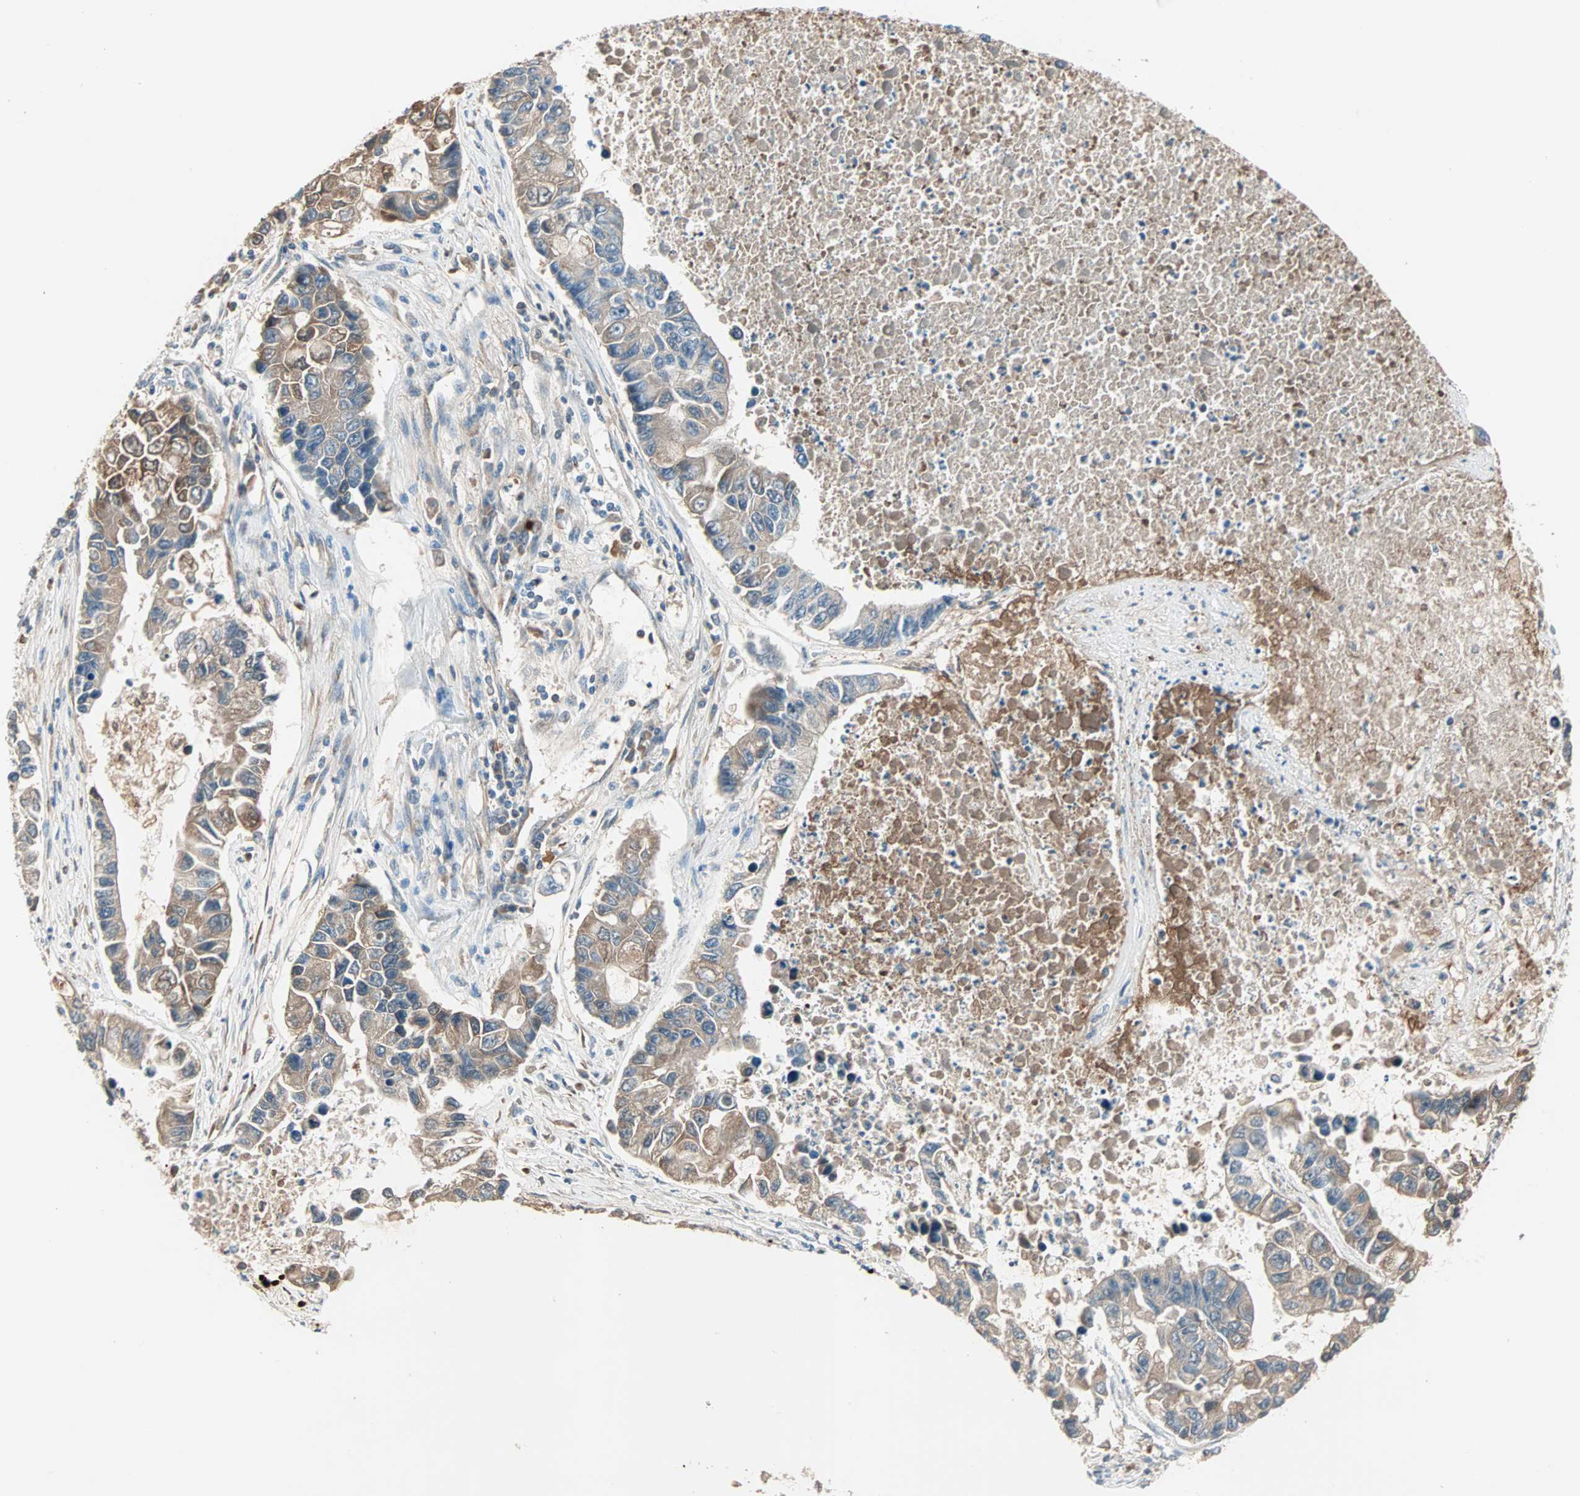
{"staining": {"intensity": "moderate", "quantity": ">75%", "location": "cytoplasmic/membranous"}, "tissue": "lung cancer", "cell_type": "Tumor cells", "image_type": "cancer", "snomed": [{"axis": "morphology", "description": "Adenocarcinoma, NOS"}, {"axis": "topography", "description": "Lung"}], "caption": "Protein staining exhibits moderate cytoplasmic/membranous staining in approximately >75% of tumor cells in adenocarcinoma (lung).", "gene": "TEC", "patient": {"sex": "female", "age": 51}}